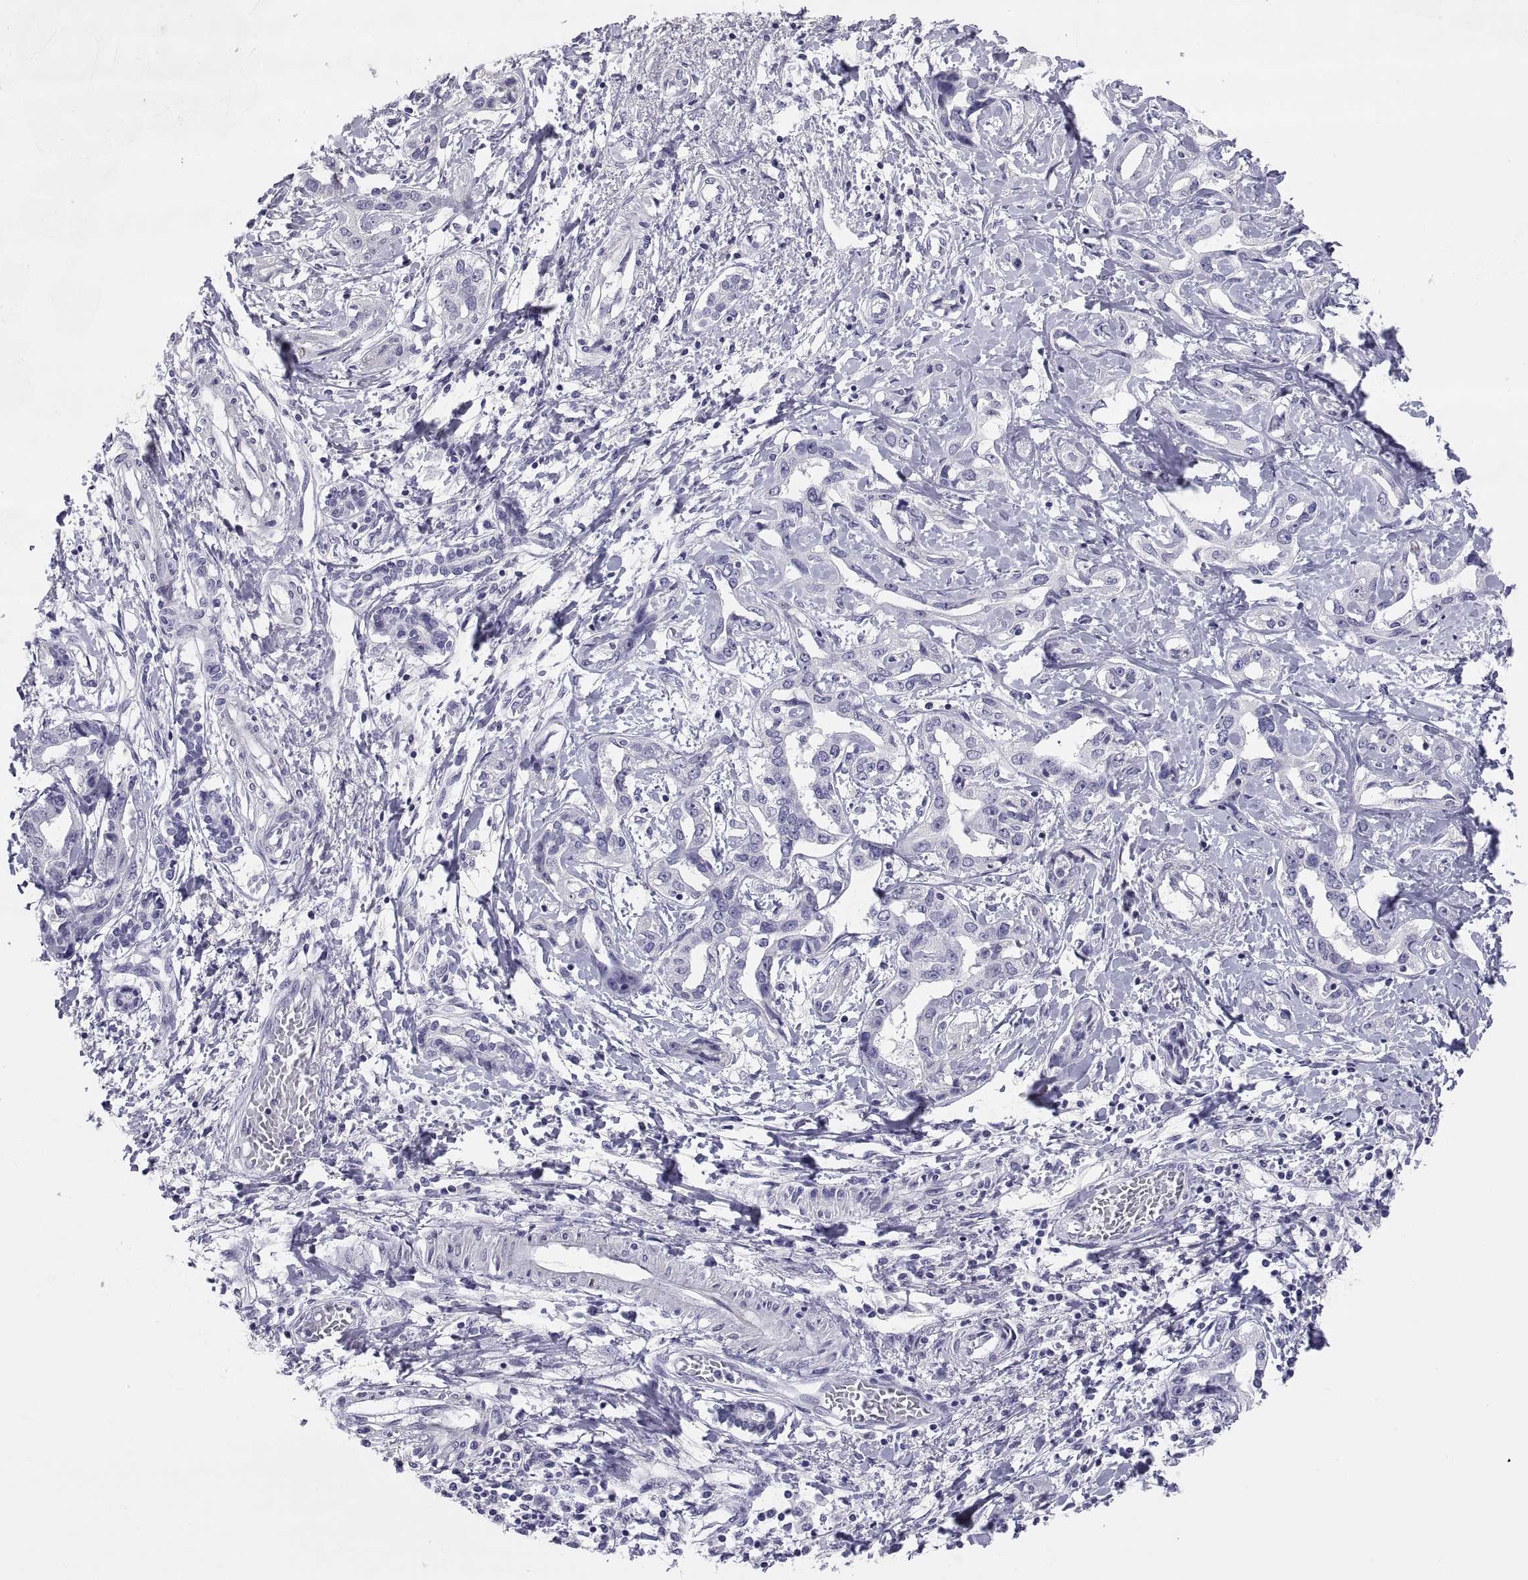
{"staining": {"intensity": "negative", "quantity": "none", "location": "none"}, "tissue": "liver cancer", "cell_type": "Tumor cells", "image_type": "cancer", "snomed": [{"axis": "morphology", "description": "Cholangiocarcinoma"}, {"axis": "topography", "description": "Liver"}], "caption": "Immunohistochemistry photomicrograph of neoplastic tissue: human liver cholangiocarcinoma stained with DAB displays no significant protein expression in tumor cells.", "gene": "TEX13A", "patient": {"sex": "male", "age": 59}}